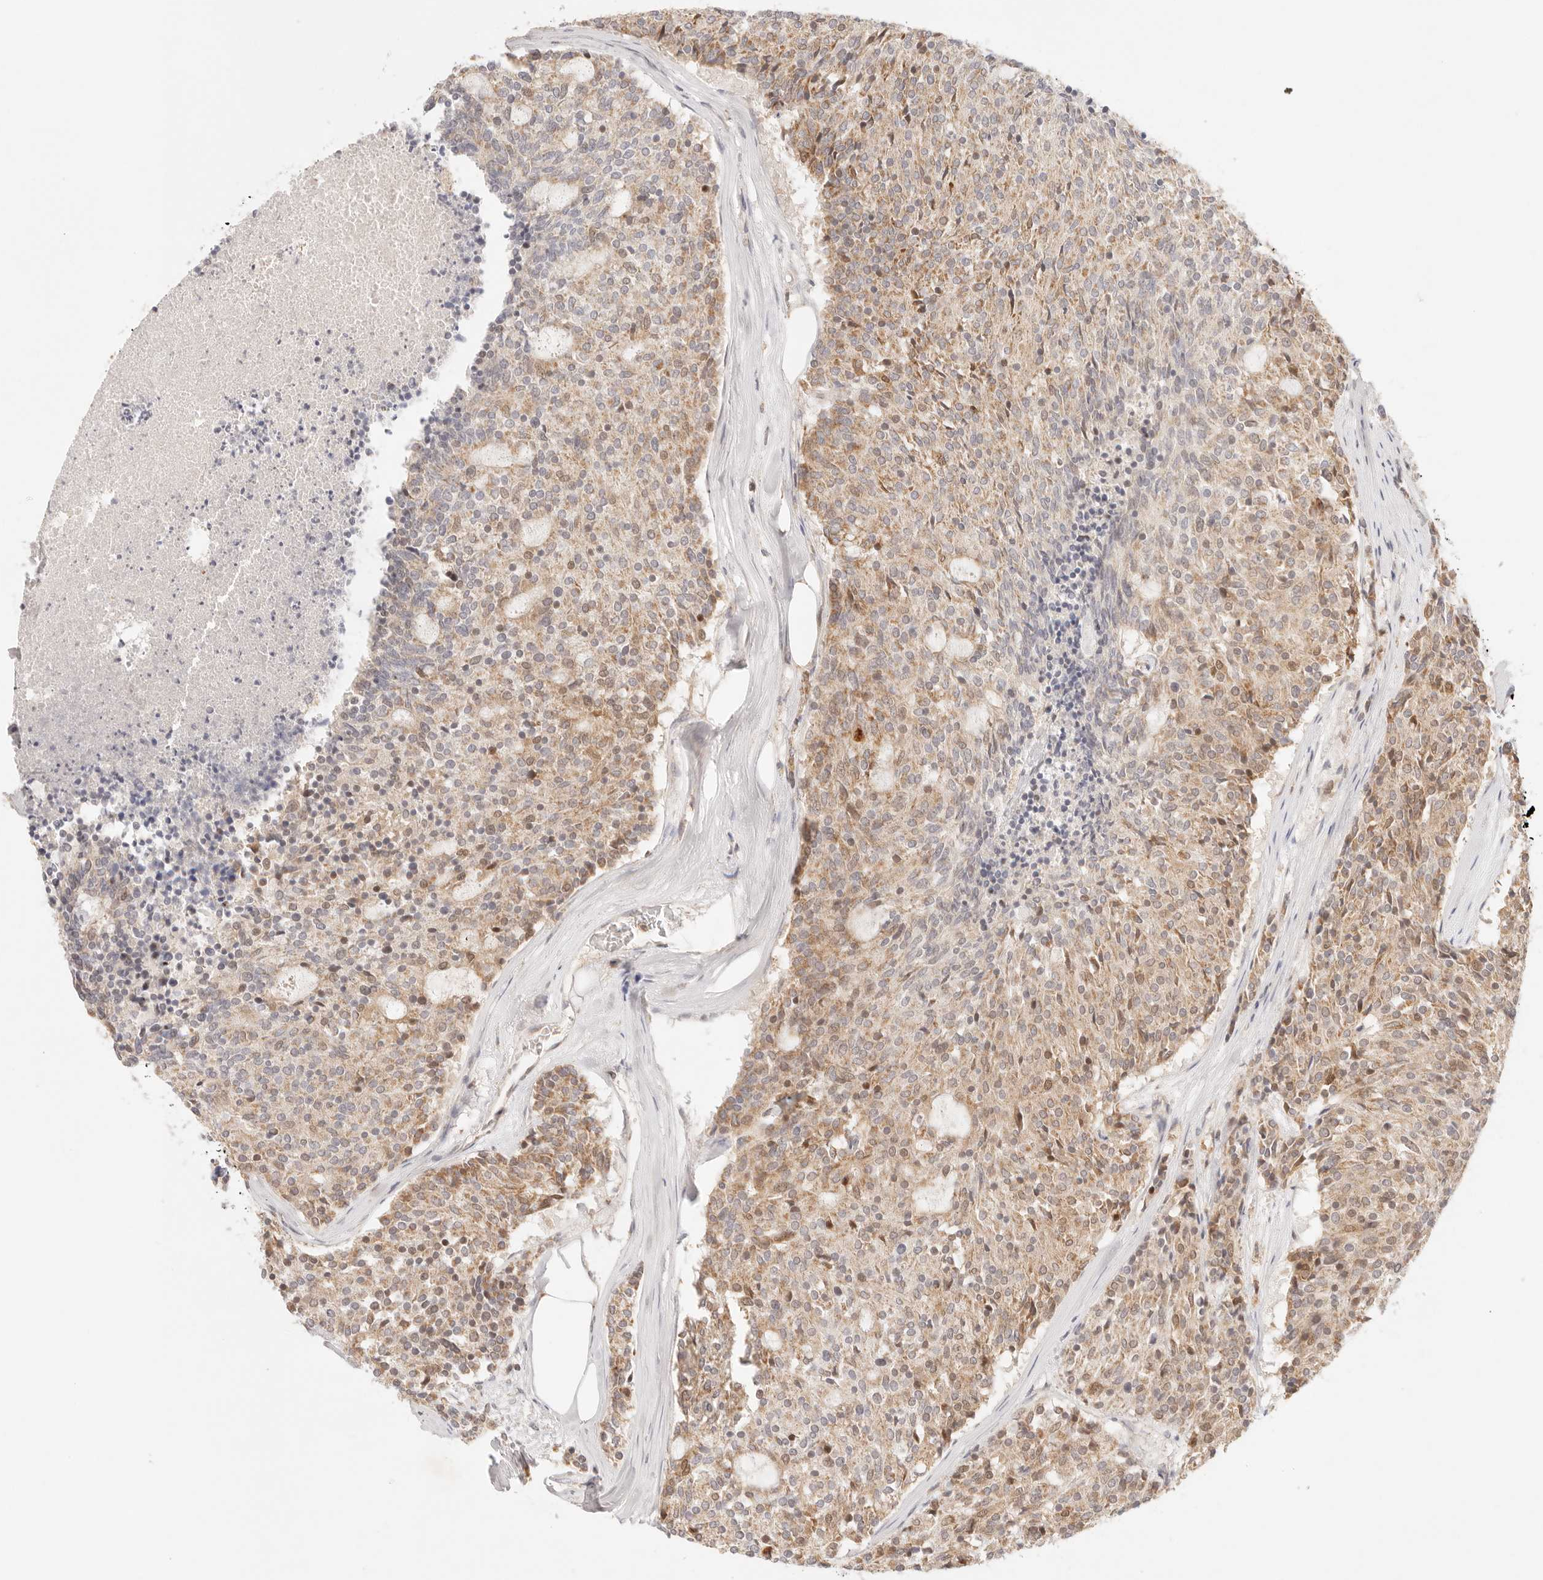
{"staining": {"intensity": "moderate", "quantity": ">75%", "location": "cytoplasmic/membranous"}, "tissue": "carcinoid", "cell_type": "Tumor cells", "image_type": "cancer", "snomed": [{"axis": "morphology", "description": "Carcinoid, malignant, NOS"}, {"axis": "topography", "description": "Pancreas"}], "caption": "IHC of carcinoid exhibits medium levels of moderate cytoplasmic/membranous expression in about >75% of tumor cells.", "gene": "COA6", "patient": {"sex": "female", "age": 54}}